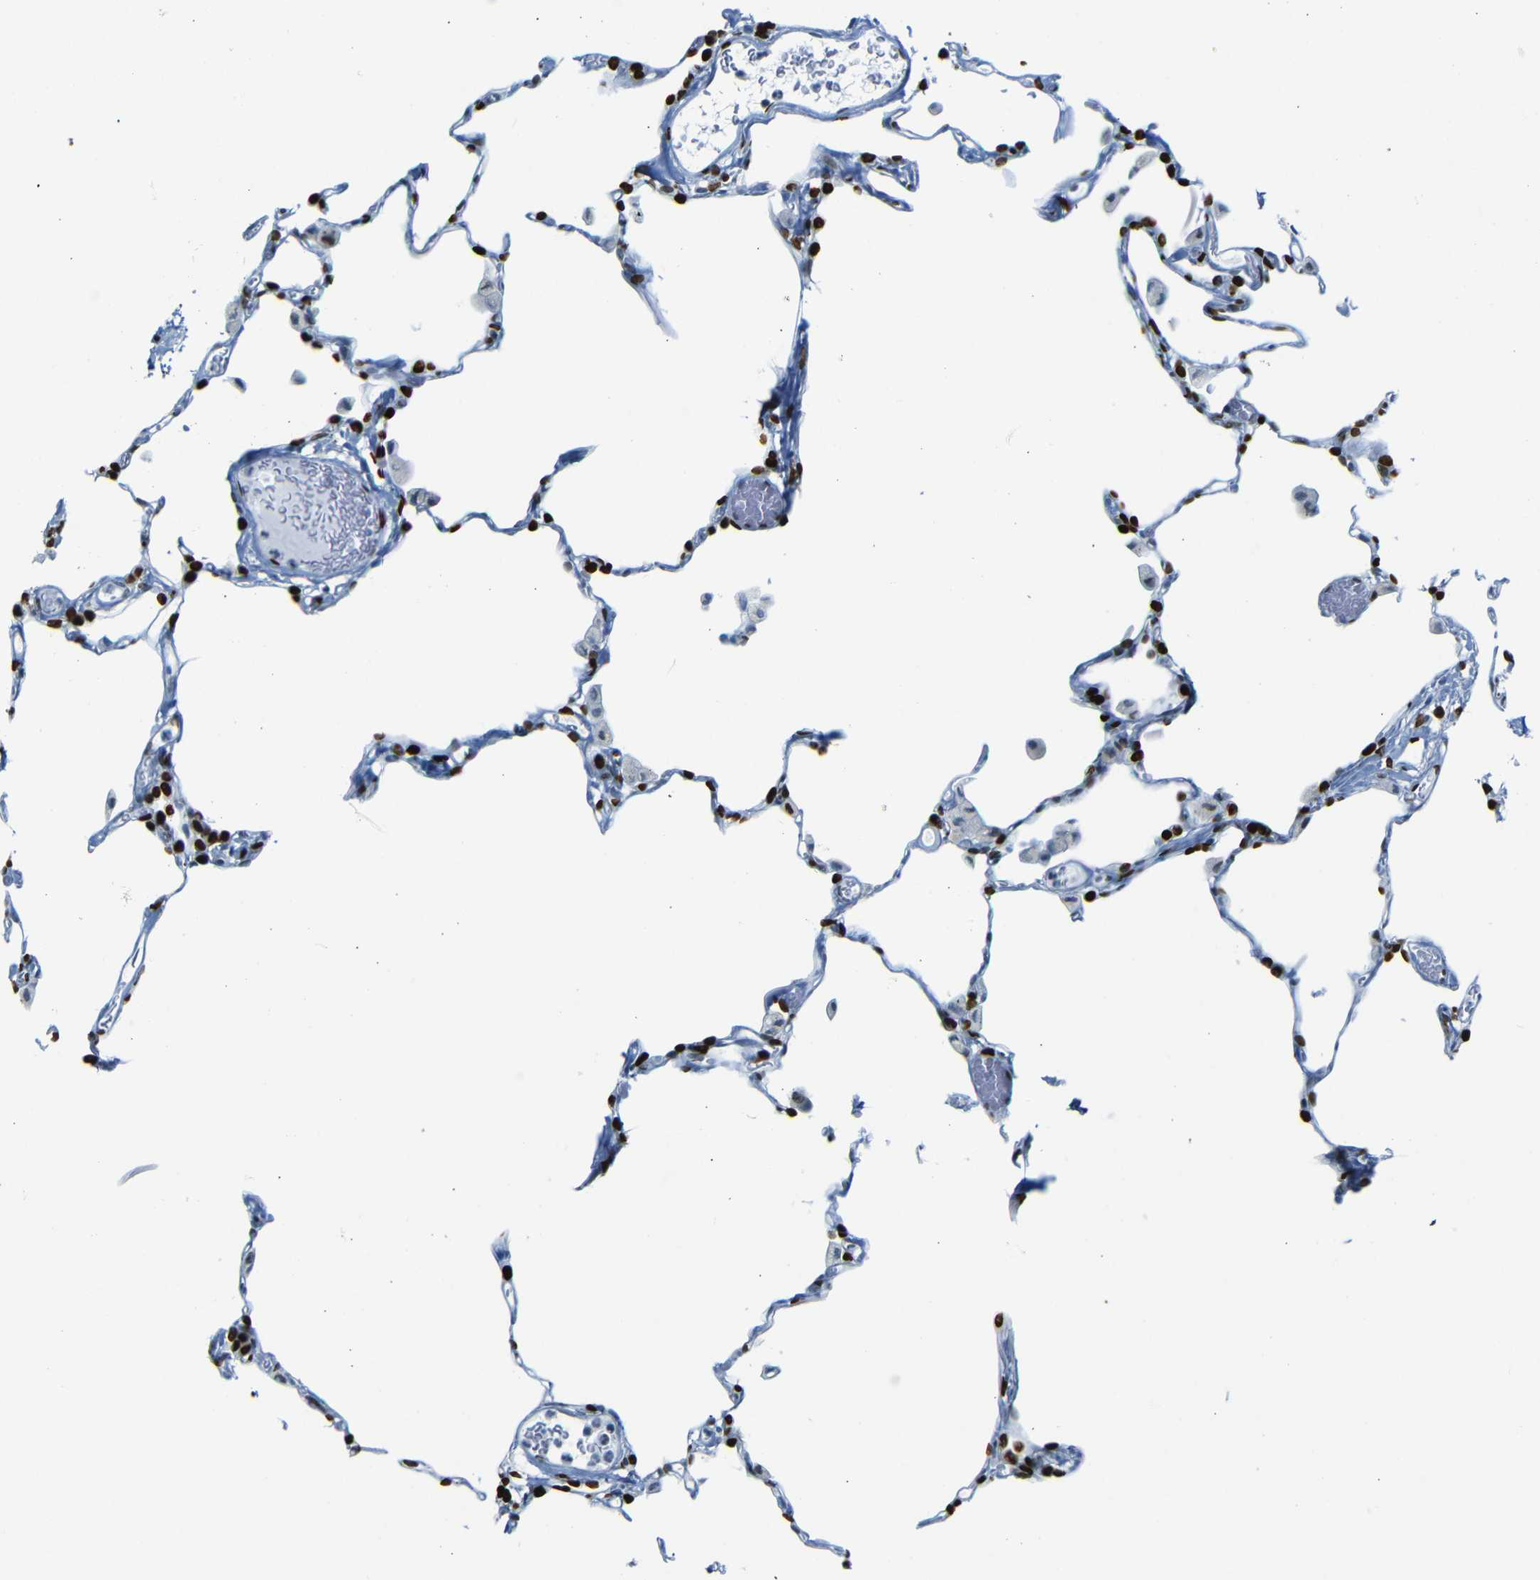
{"staining": {"intensity": "strong", "quantity": "25%-75%", "location": "nuclear"}, "tissue": "lung", "cell_type": "Alveolar cells", "image_type": "normal", "snomed": [{"axis": "morphology", "description": "Normal tissue, NOS"}, {"axis": "topography", "description": "Lung"}], "caption": "Immunohistochemical staining of normal human lung shows strong nuclear protein staining in about 25%-75% of alveolar cells.", "gene": "NPIPB15", "patient": {"sex": "female", "age": 49}}